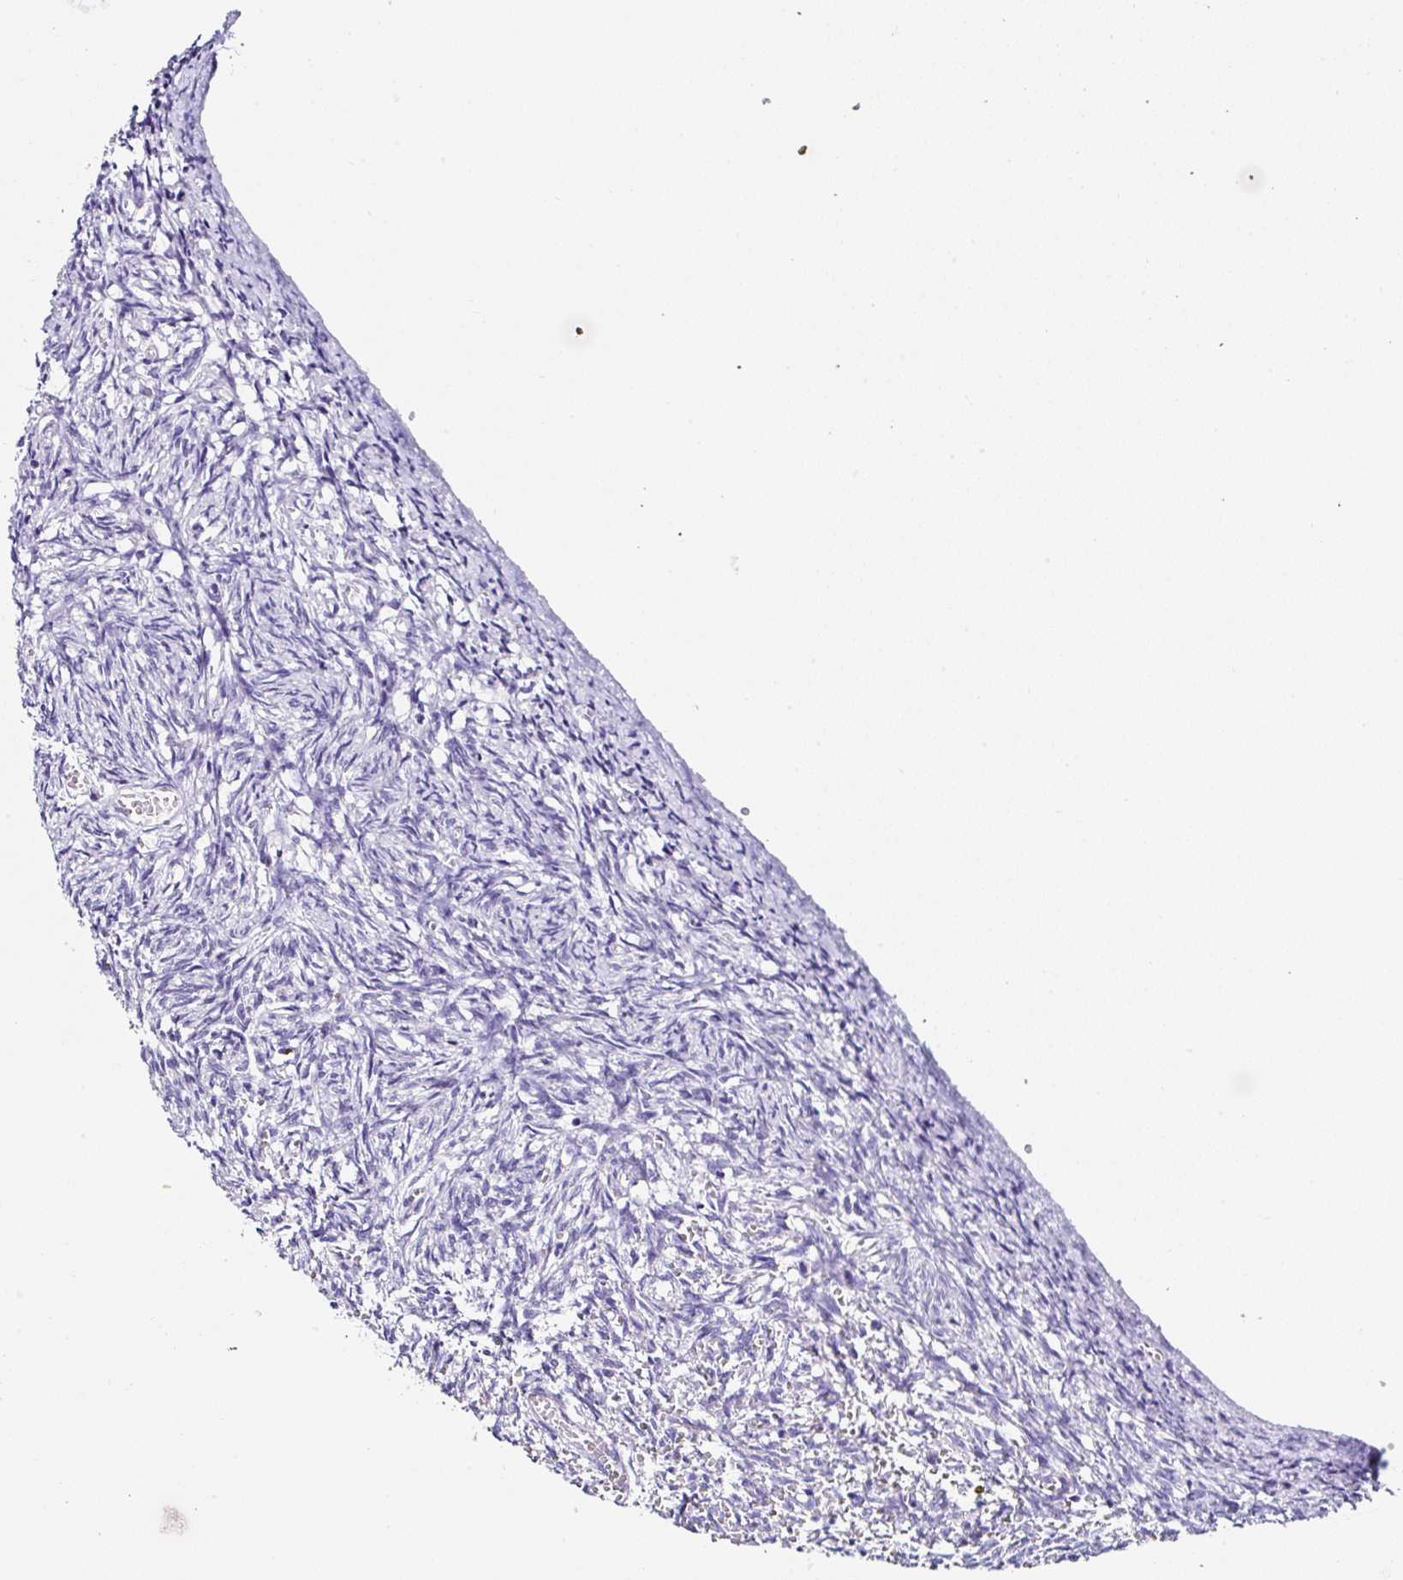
{"staining": {"intensity": "negative", "quantity": "none", "location": "none"}, "tissue": "ovary", "cell_type": "Follicle cells", "image_type": "normal", "snomed": [{"axis": "morphology", "description": "Normal tissue, NOS"}, {"axis": "topography", "description": "Ovary"}], "caption": "IHC of unremarkable human ovary exhibits no staining in follicle cells.", "gene": "UGT3A1", "patient": {"sex": "female", "age": 67}}